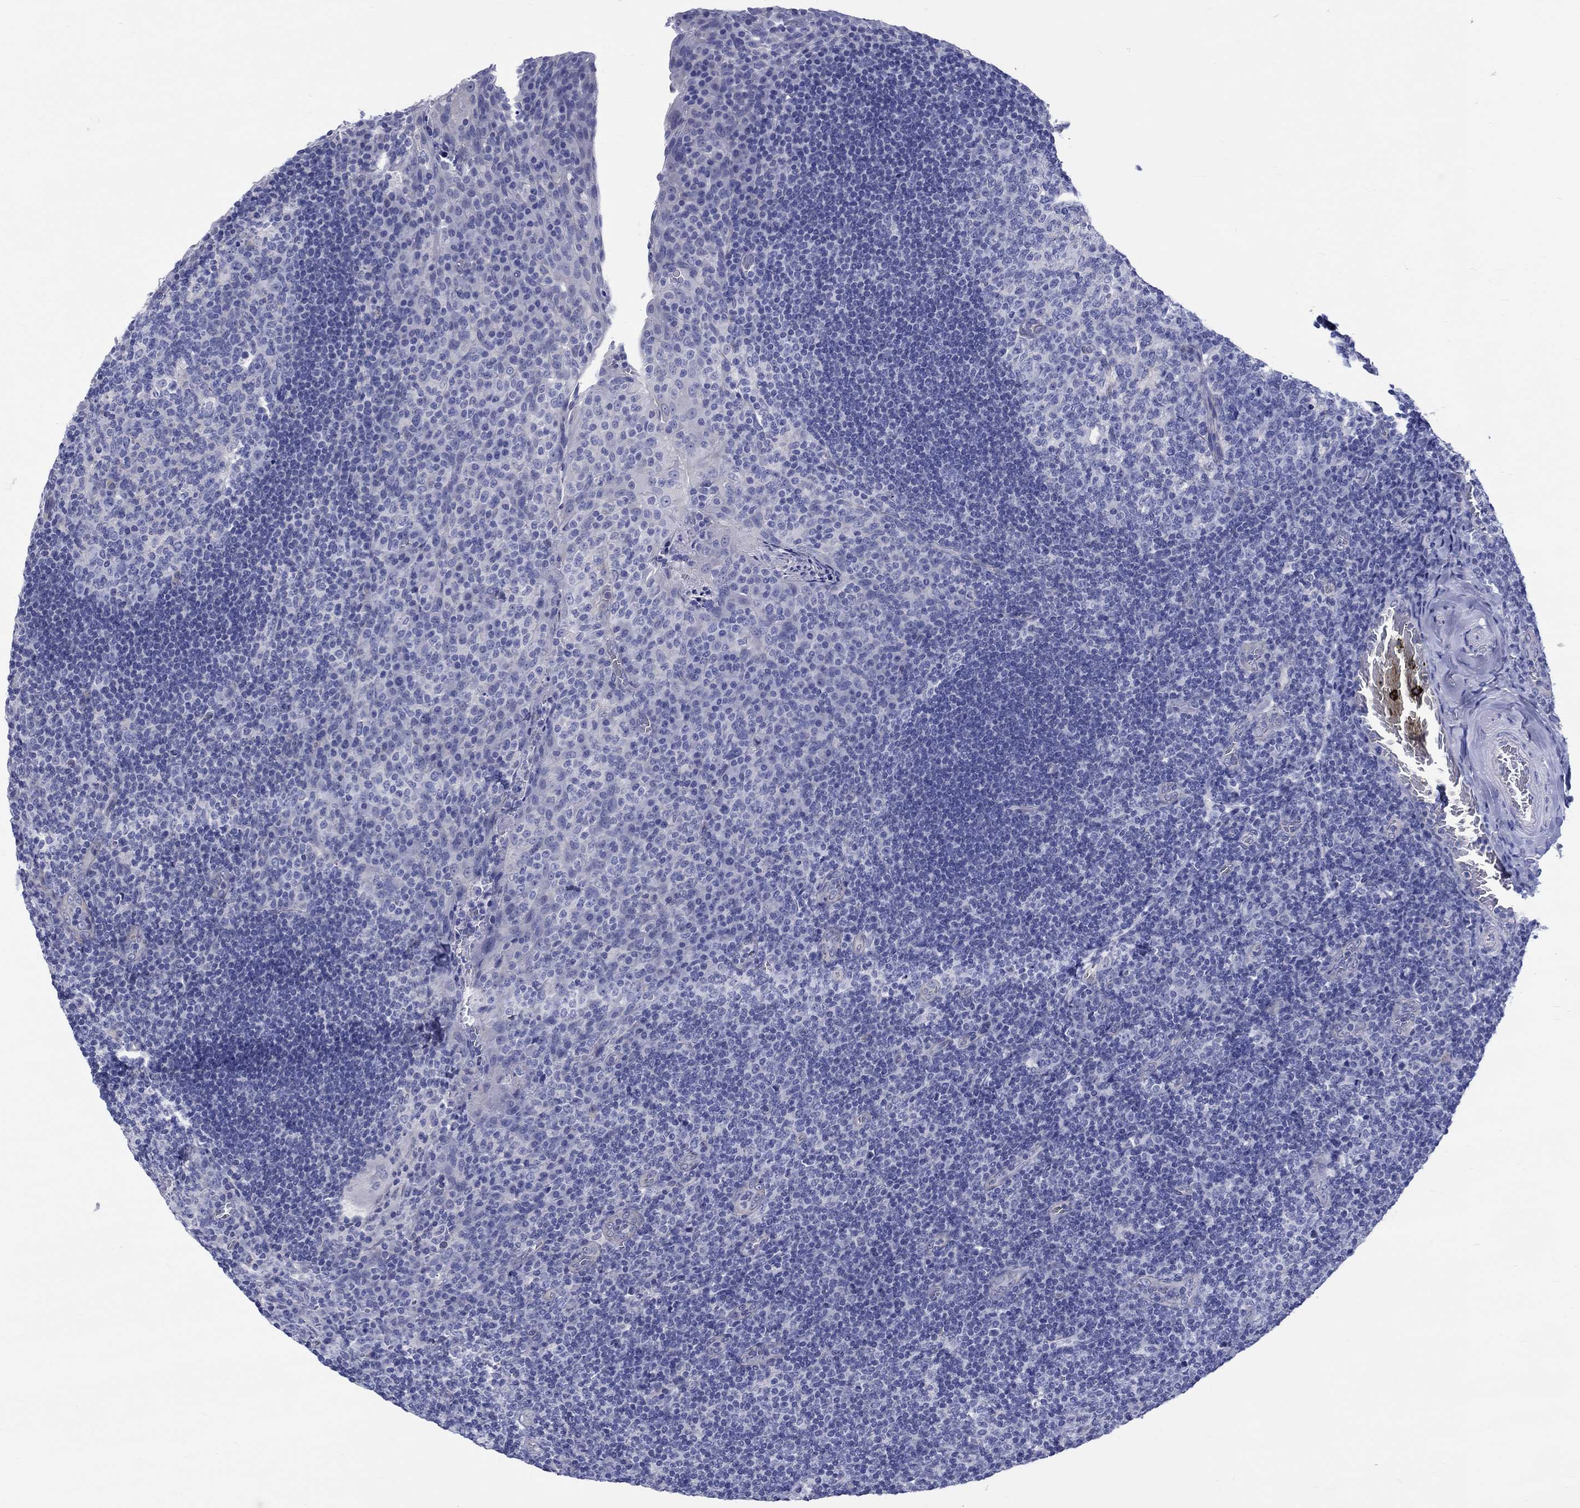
{"staining": {"intensity": "negative", "quantity": "none", "location": "none"}, "tissue": "tonsil", "cell_type": "Germinal center cells", "image_type": "normal", "snomed": [{"axis": "morphology", "description": "Normal tissue, NOS"}, {"axis": "topography", "description": "Tonsil"}], "caption": "The photomicrograph shows no staining of germinal center cells in unremarkable tonsil.", "gene": "SH2D7", "patient": {"sex": "male", "age": 17}}